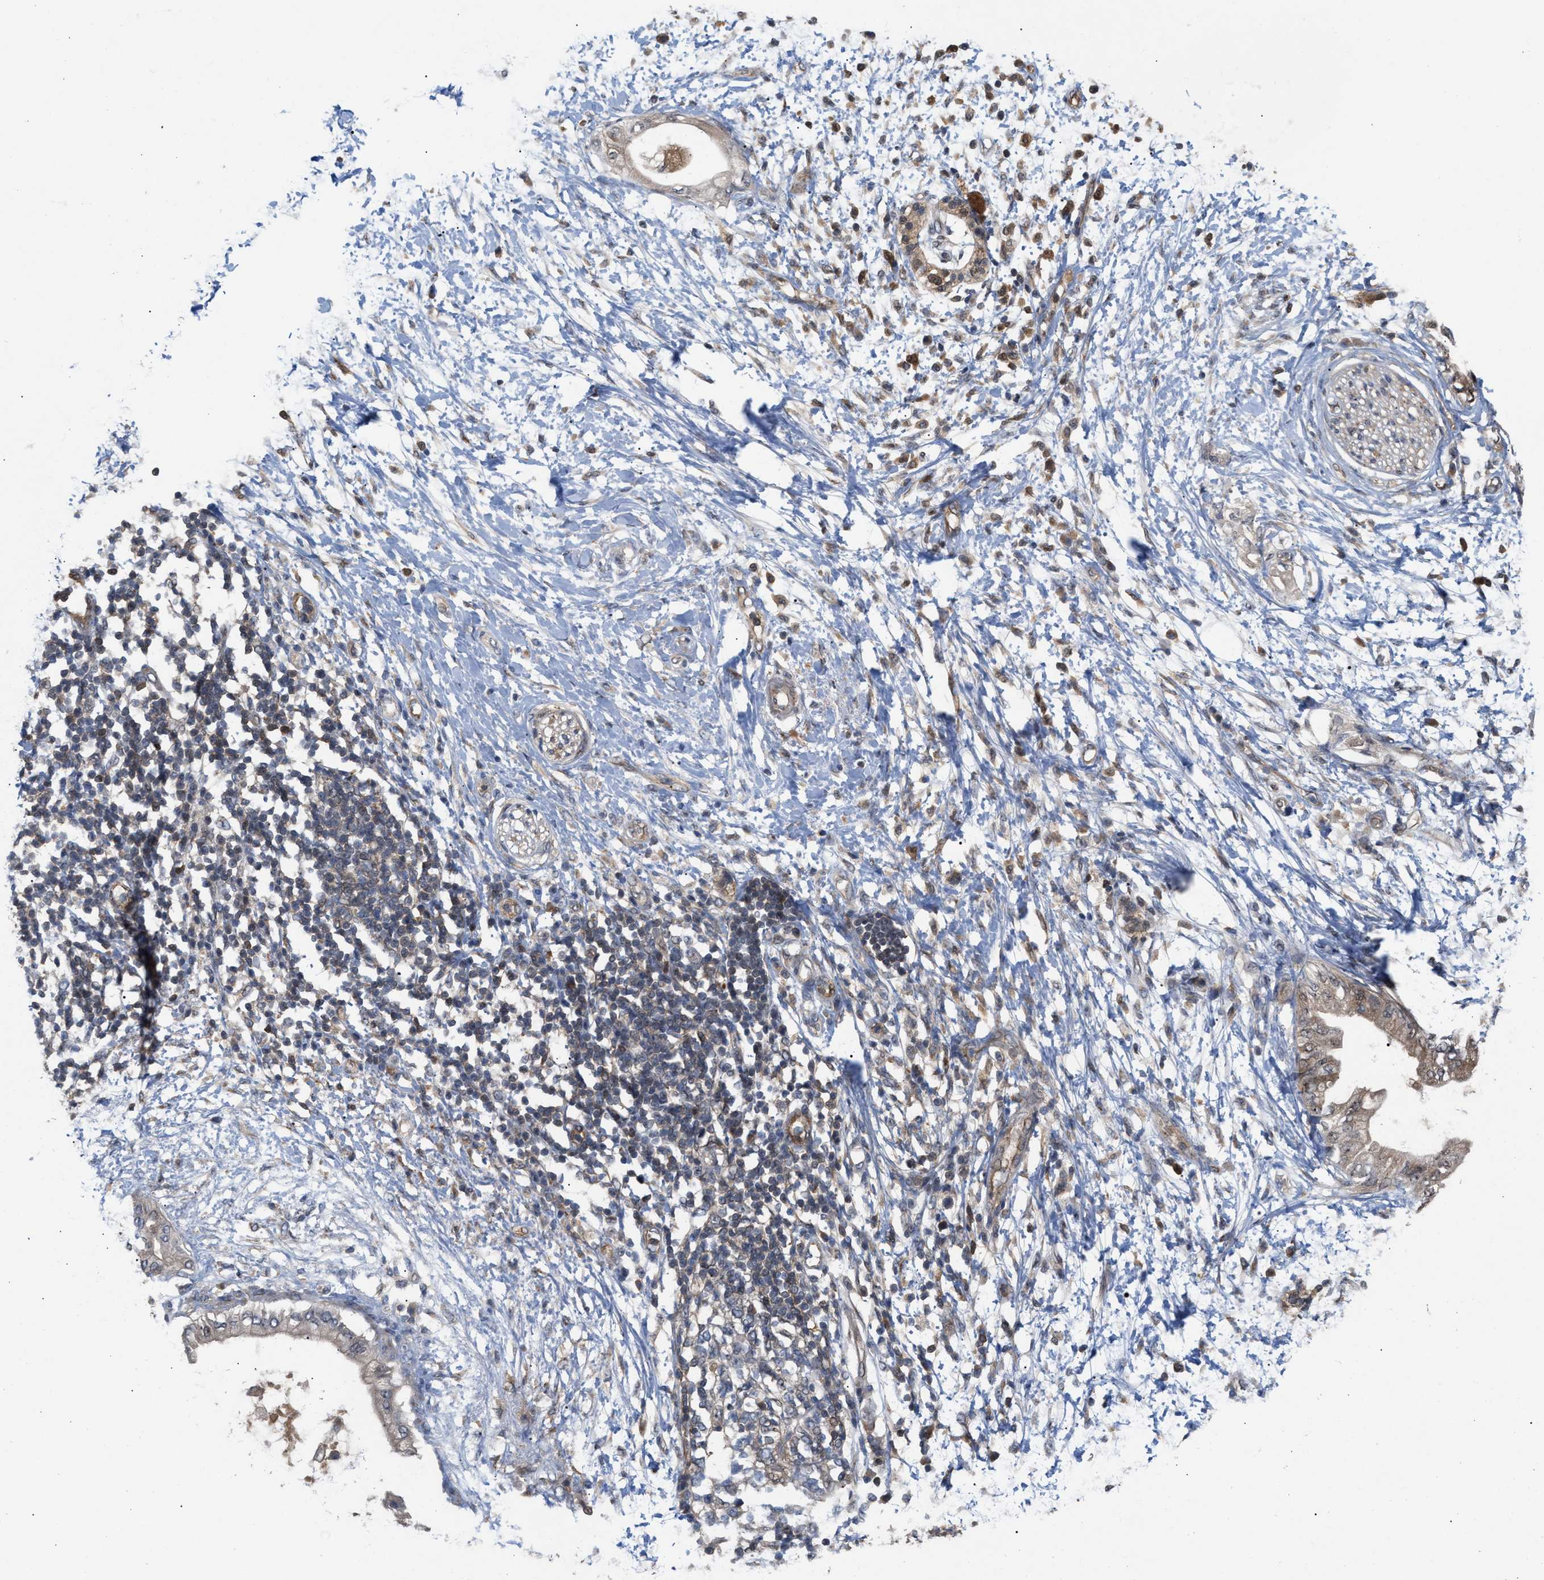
{"staining": {"intensity": "weak", "quantity": "25%-75%", "location": "cytoplasmic/membranous"}, "tissue": "adipose tissue", "cell_type": "Adipocytes", "image_type": "normal", "snomed": [{"axis": "morphology", "description": "Normal tissue, NOS"}, {"axis": "morphology", "description": "Adenocarcinoma, NOS"}, {"axis": "topography", "description": "Duodenum"}, {"axis": "topography", "description": "Peripheral nerve tissue"}], "caption": "Adipocytes demonstrate low levels of weak cytoplasmic/membranous expression in about 25%-75% of cells in normal human adipose tissue.", "gene": "GLOD4", "patient": {"sex": "female", "age": 60}}